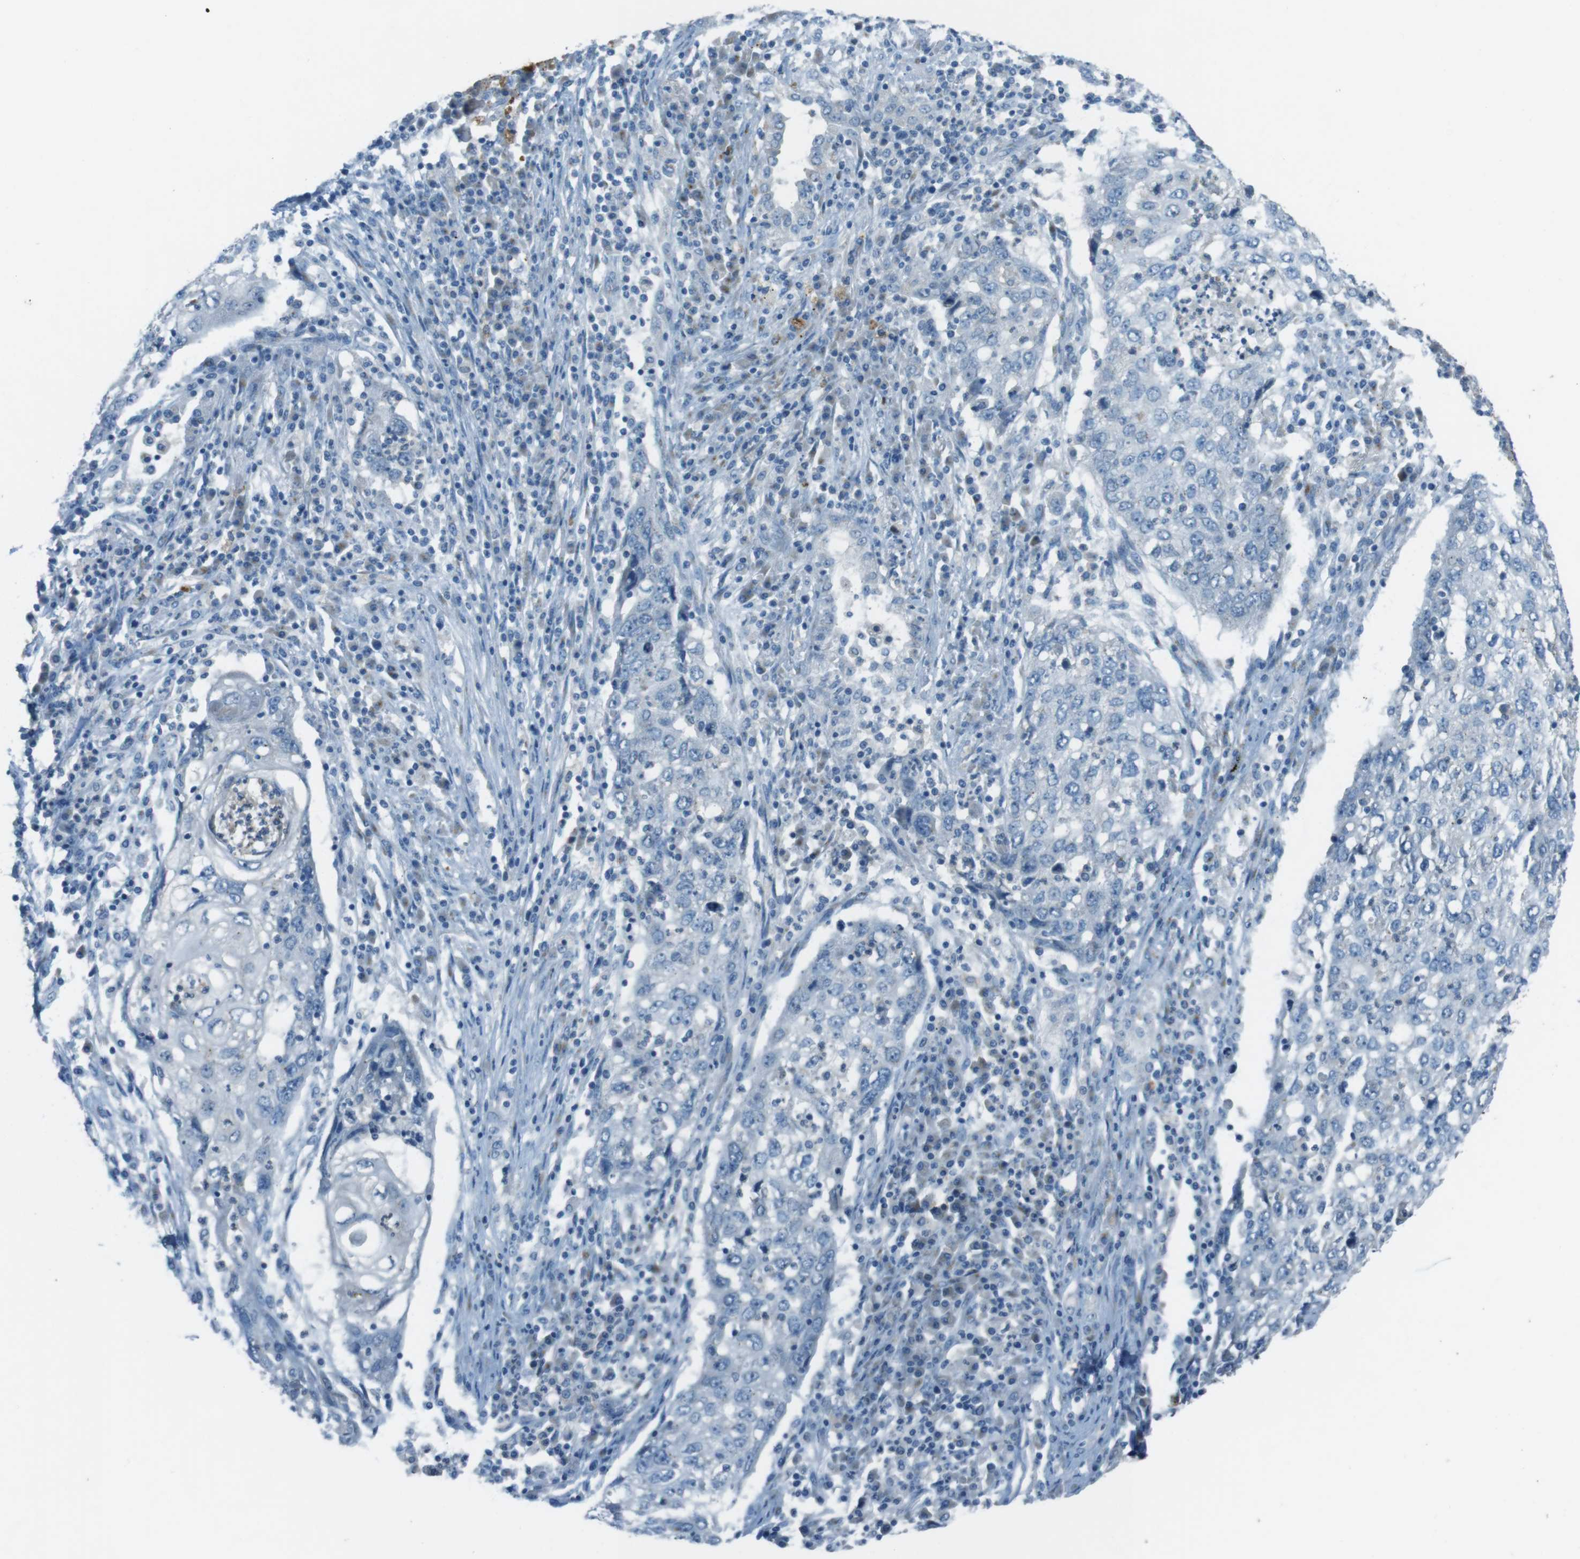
{"staining": {"intensity": "negative", "quantity": "none", "location": "none"}, "tissue": "lung cancer", "cell_type": "Tumor cells", "image_type": "cancer", "snomed": [{"axis": "morphology", "description": "Squamous cell carcinoma, NOS"}, {"axis": "topography", "description": "Lung"}], "caption": "This is an immunohistochemistry (IHC) photomicrograph of human lung cancer. There is no positivity in tumor cells.", "gene": "TXNDC15", "patient": {"sex": "female", "age": 63}}